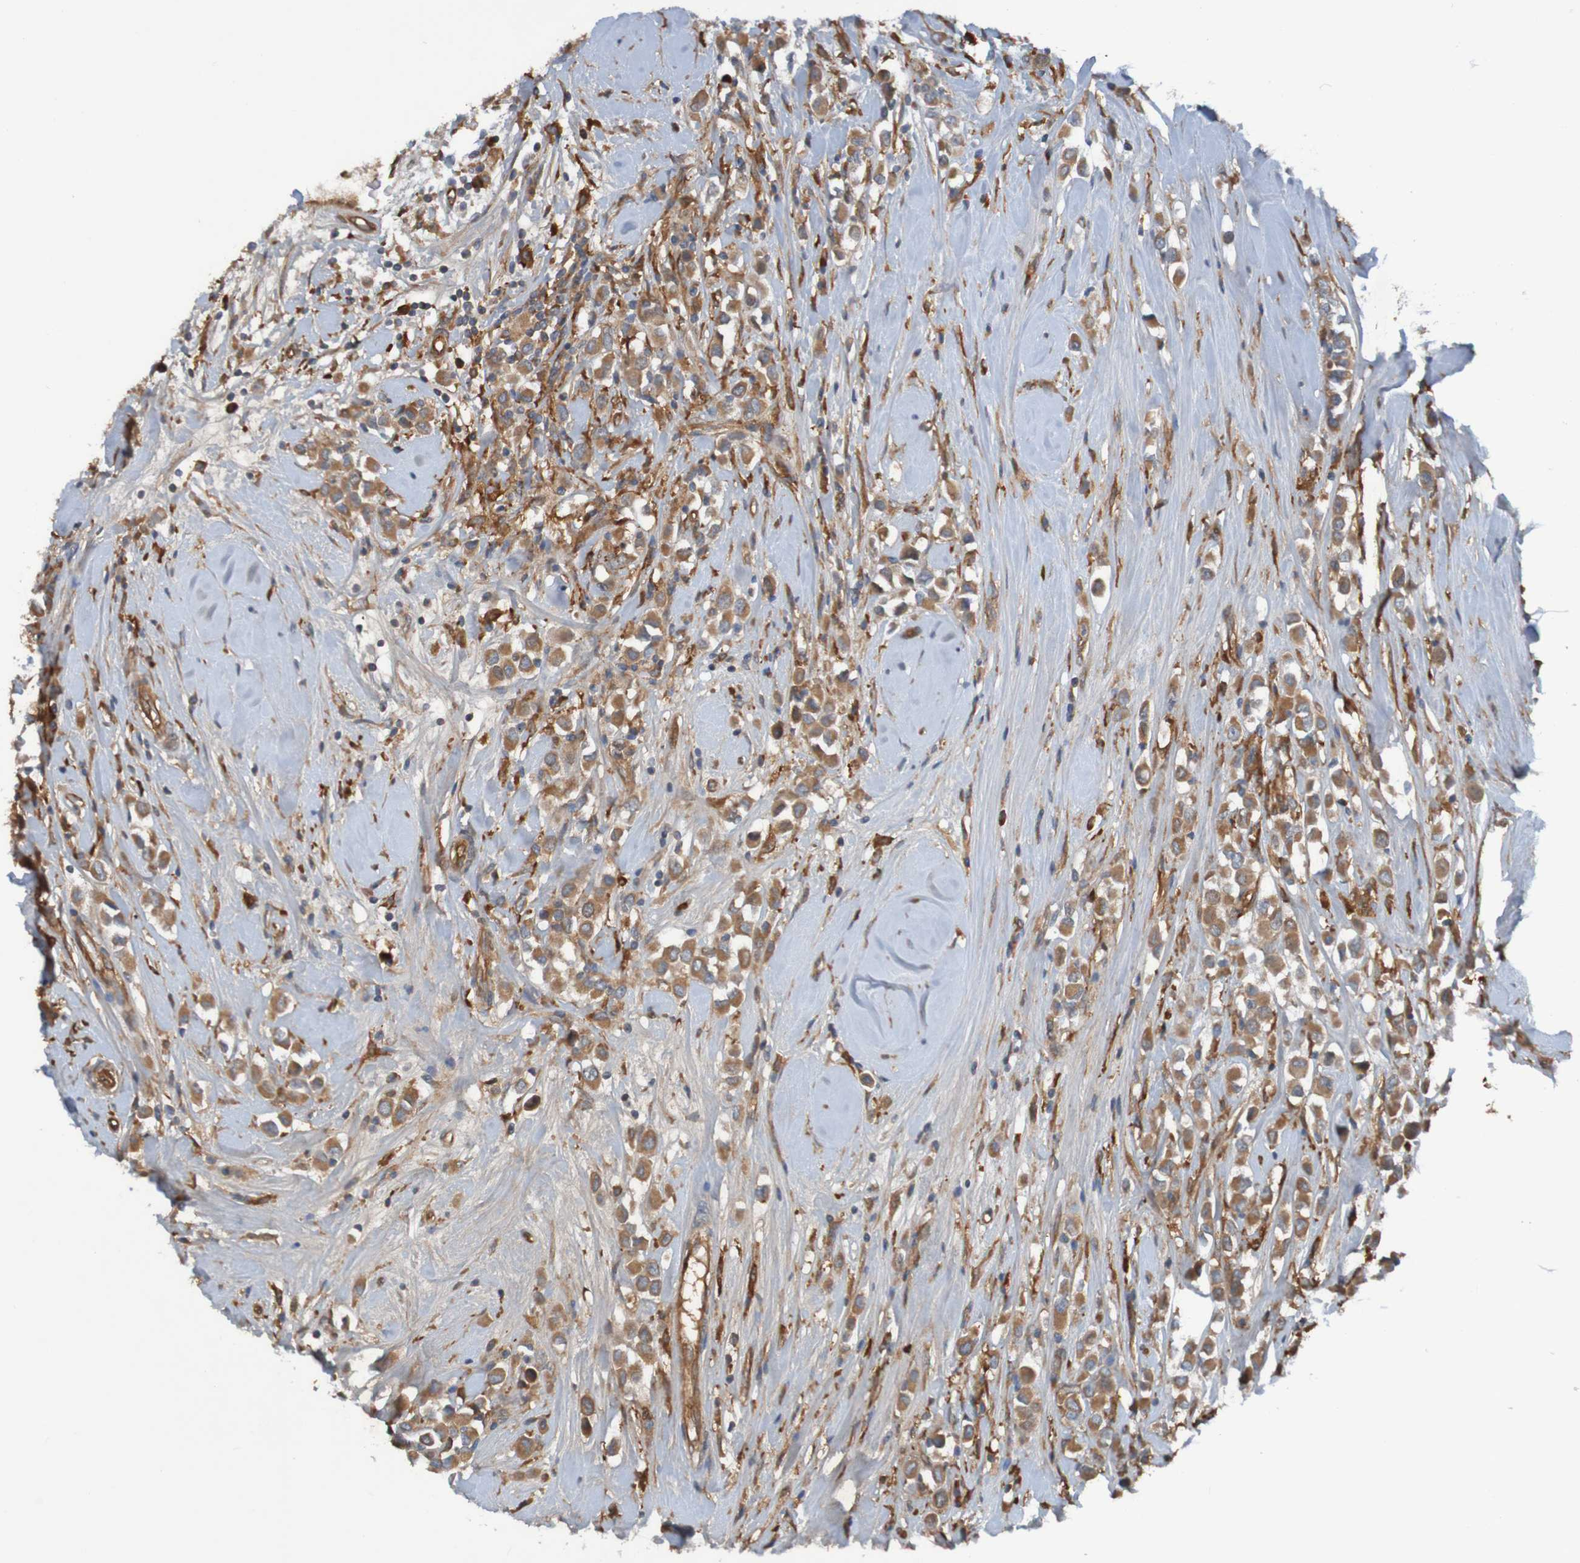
{"staining": {"intensity": "moderate", "quantity": ">75%", "location": "cytoplasmic/membranous"}, "tissue": "breast cancer", "cell_type": "Tumor cells", "image_type": "cancer", "snomed": [{"axis": "morphology", "description": "Duct carcinoma"}, {"axis": "topography", "description": "Breast"}], "caption": "Breast cancer (invasive ductal carcinoma) stained for a protein (brown) demonstrates moderate cytoplasmic/membranous positive positivity in about >75% of tumor cells.", "gene": "DNAJC4", "patient": {"sex": "female", "age": 61}}